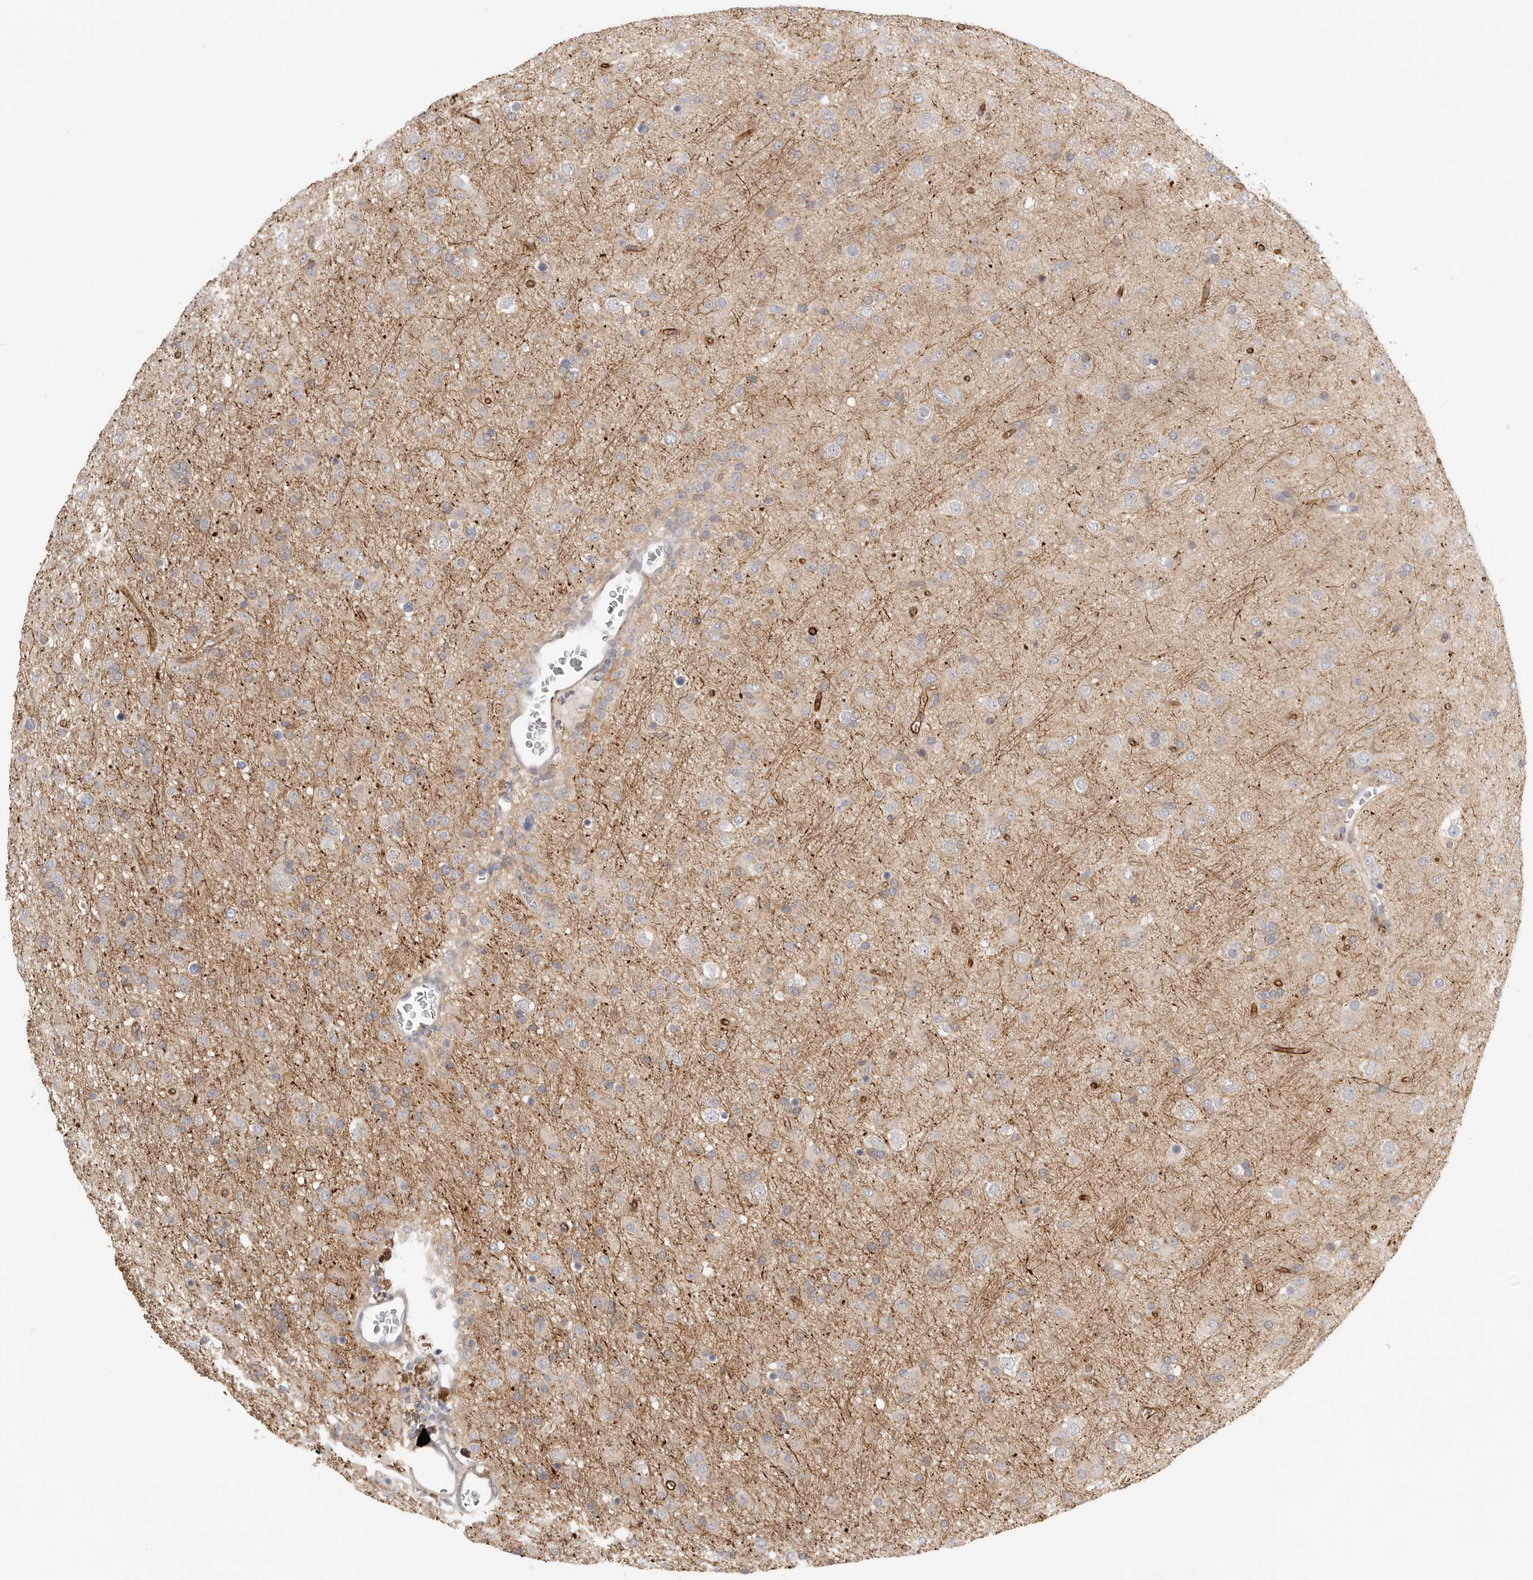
{"staining": {"intensity": "weak", "quantity": "<25%", "location": "cytoplasmic/membranous"}, "tissue": "glioma", "cell_type": "Tumor cells", "image_type": "cancer", "snomed": [{"axis": "morphology", "description": "Glioma, malignant, Low grade"}, {"axis": "topography", "description": "Brain"}], "caption": "A histopathology image of human malignant glioma (low-grade) is negative for staining in tumor cells.", "gene": "MSRB2", "patient": {"sex": "male", "age": 65}}